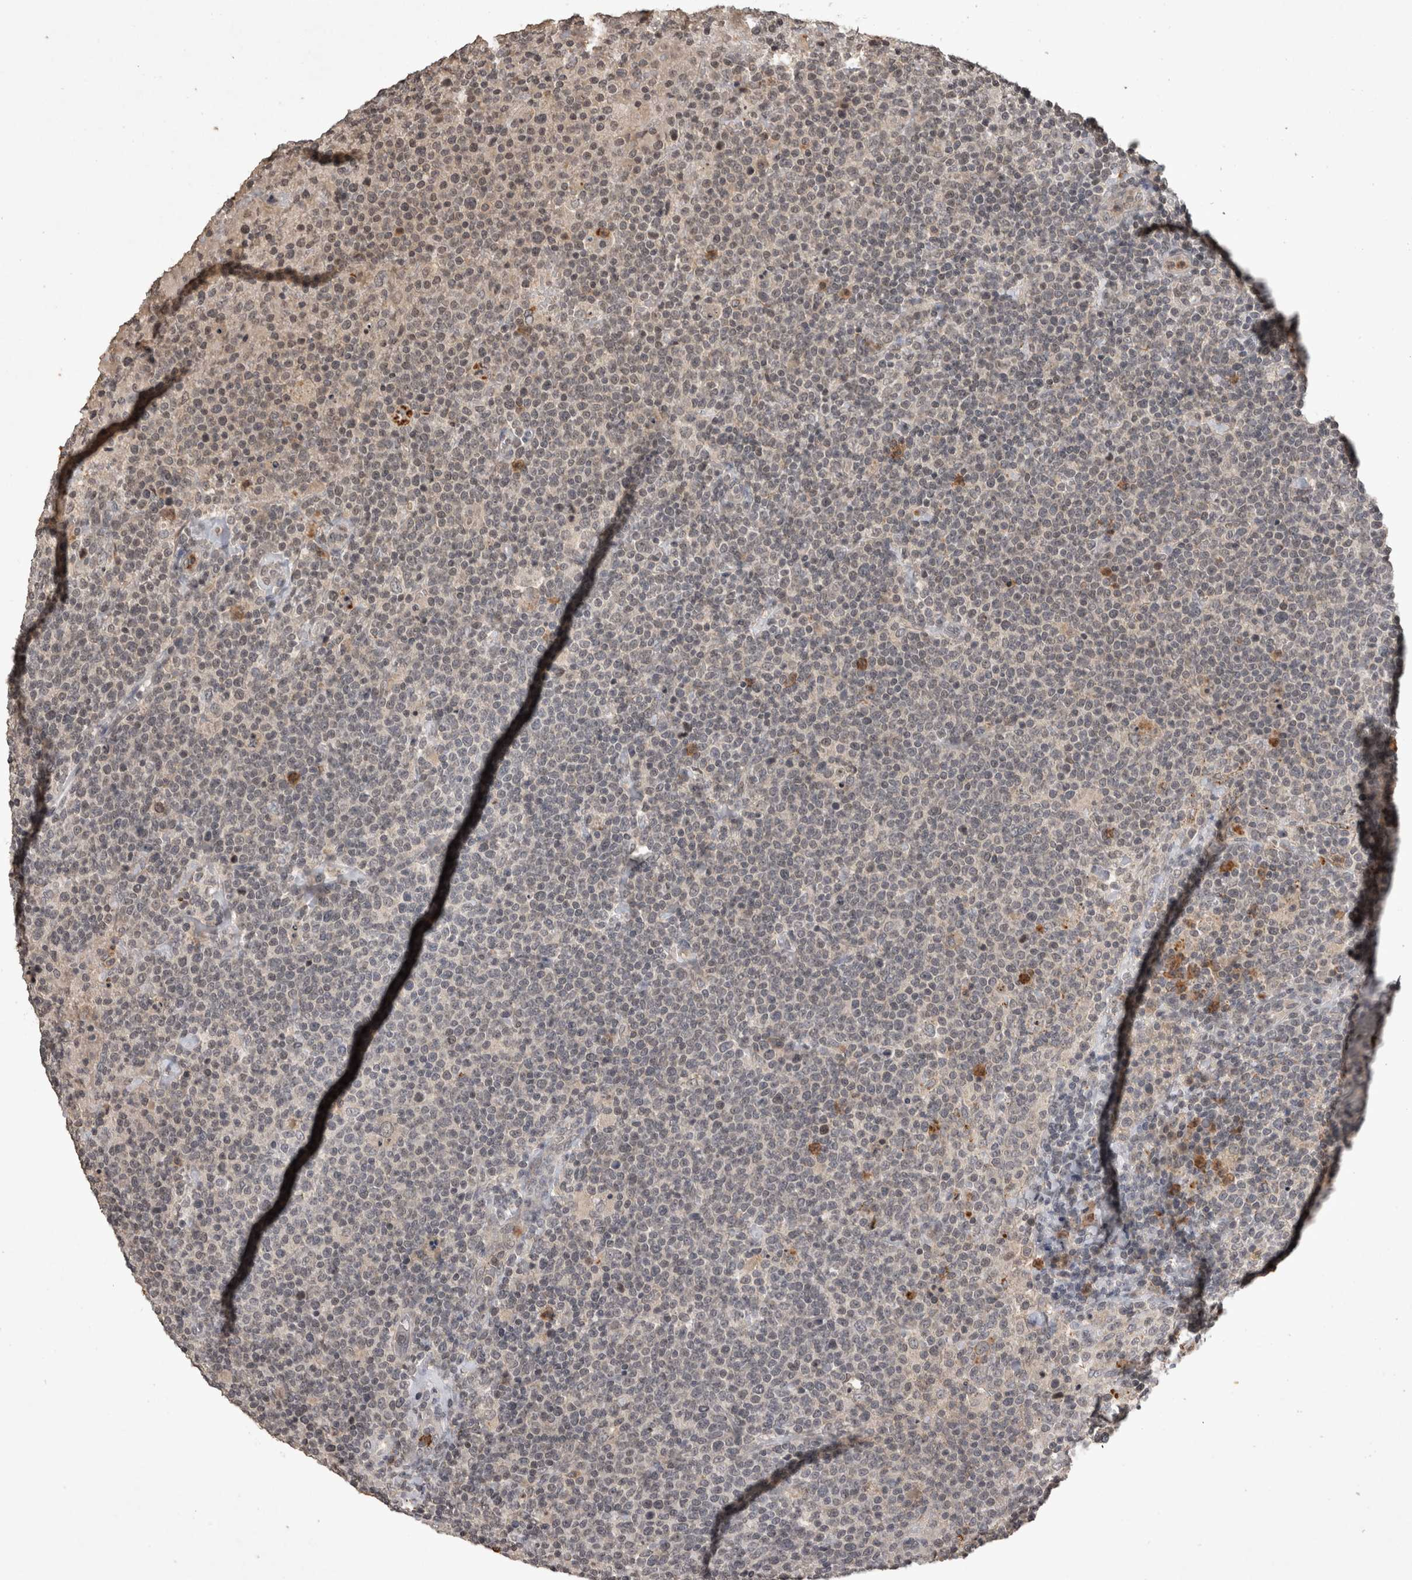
{"staining": {"intensity": "negative", "quantity": "none", "location": "none"}, "tissue": "lymphoma", "cell_type": "Tumor cells", "image_type": "cancer", "snomed": [{"axis": "morphology", "description": "Malignant lymphoma, non-Hodgkin's type, High grade"}, {"axis": "topography", "description": "Lymph node"}], "caption": "Protein analysis of lymphoma reveals no significant positivity in tumor cells.", "gene": "HRK", "patient": {"sex": "male", "age": 61}}